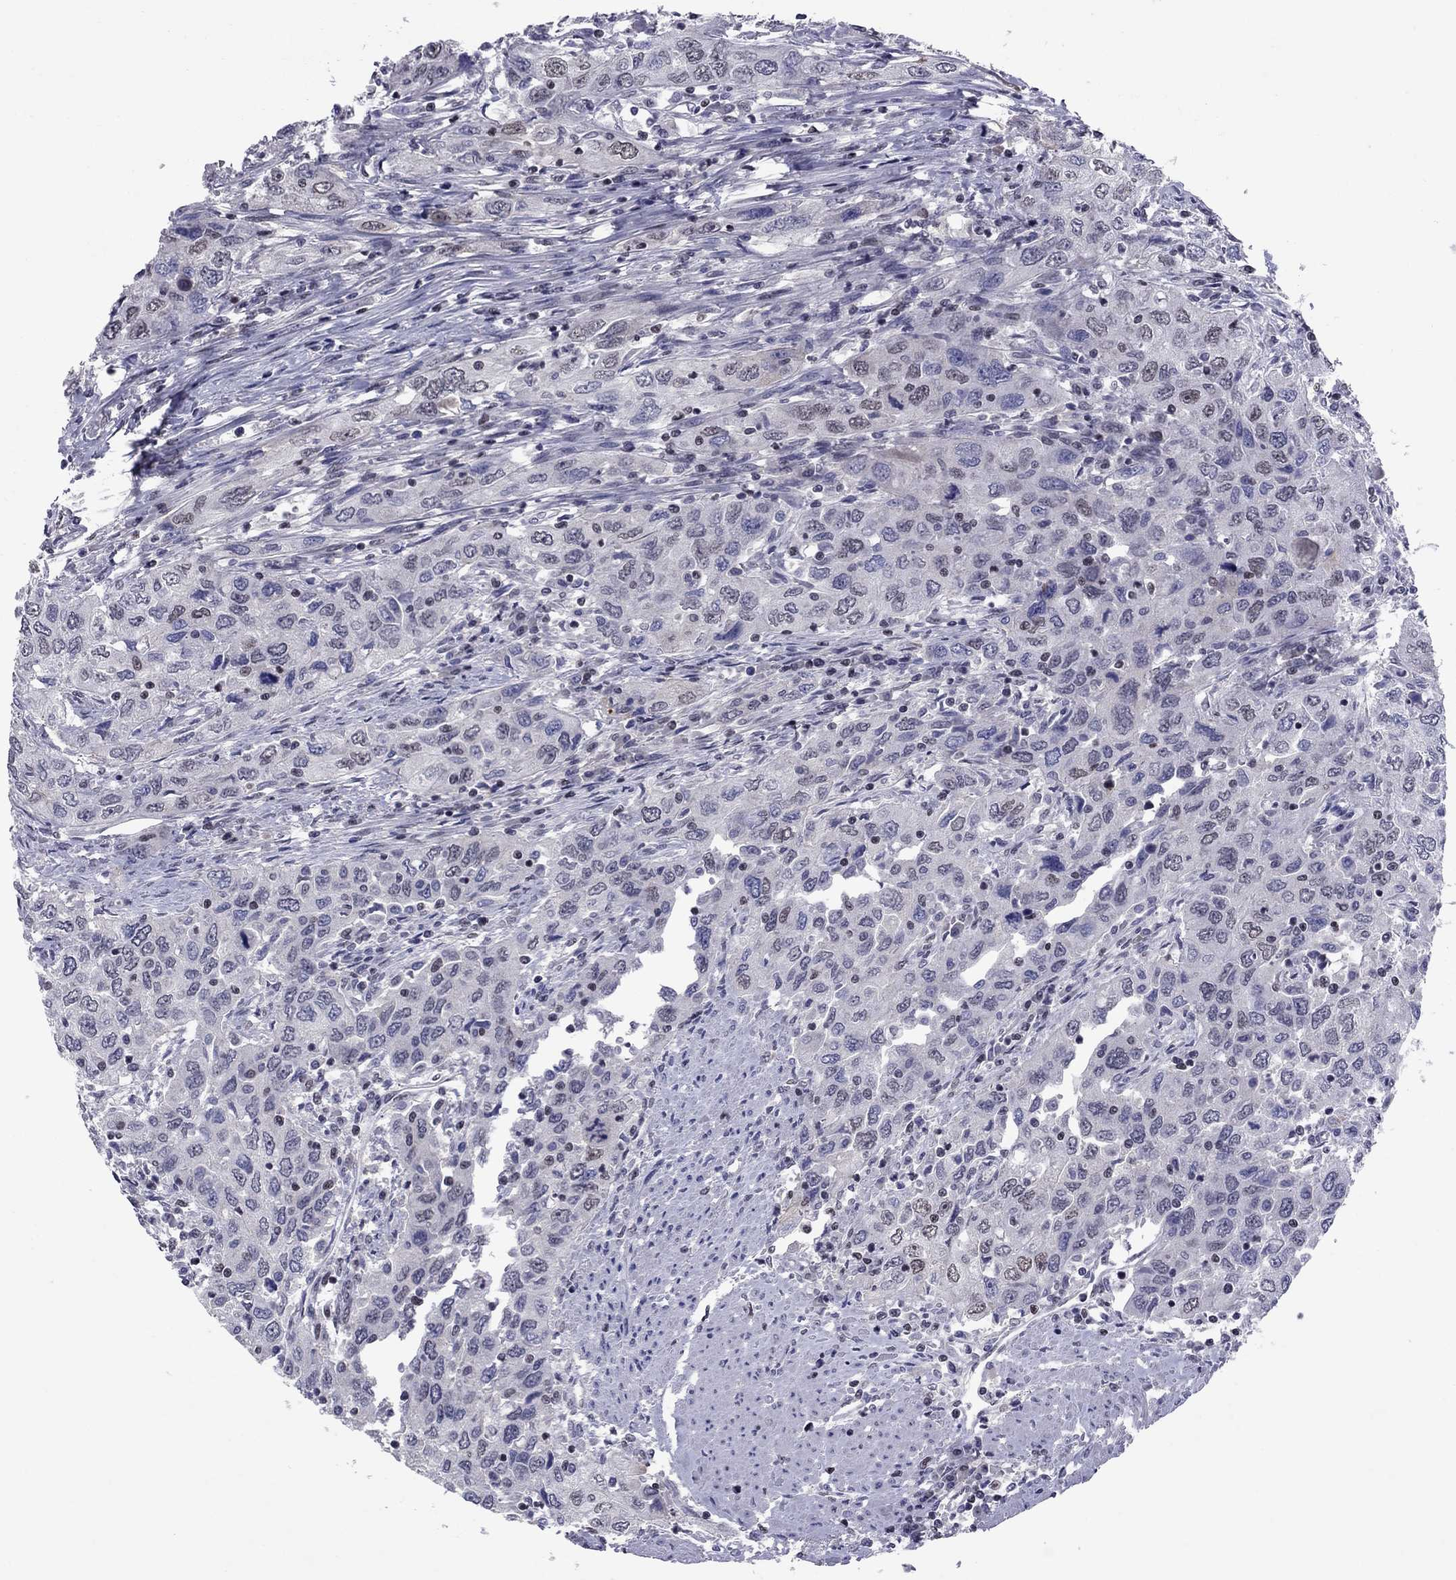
{"staining": {"intensity": "negative", "quantity": "none", "location": "none"}, "tissue": "urothelial cancer", "cell_type": "Tumor cells", "image_type": "cancer", "snomed": [{"axis": "morphology", "description": "Urothelial carcinoma, High grade"}, {"axis": "topography", "description": "Urinary bladder"}], "caption": "This micrograph is of high-grade urothelial carcinoma stained with IHC to label a protein in brown with the nuclei are counter-stained blue. There is no positivity in tumor cells.", "gene": "TAF9", "patient": {"sex": "male", "age": 76}}